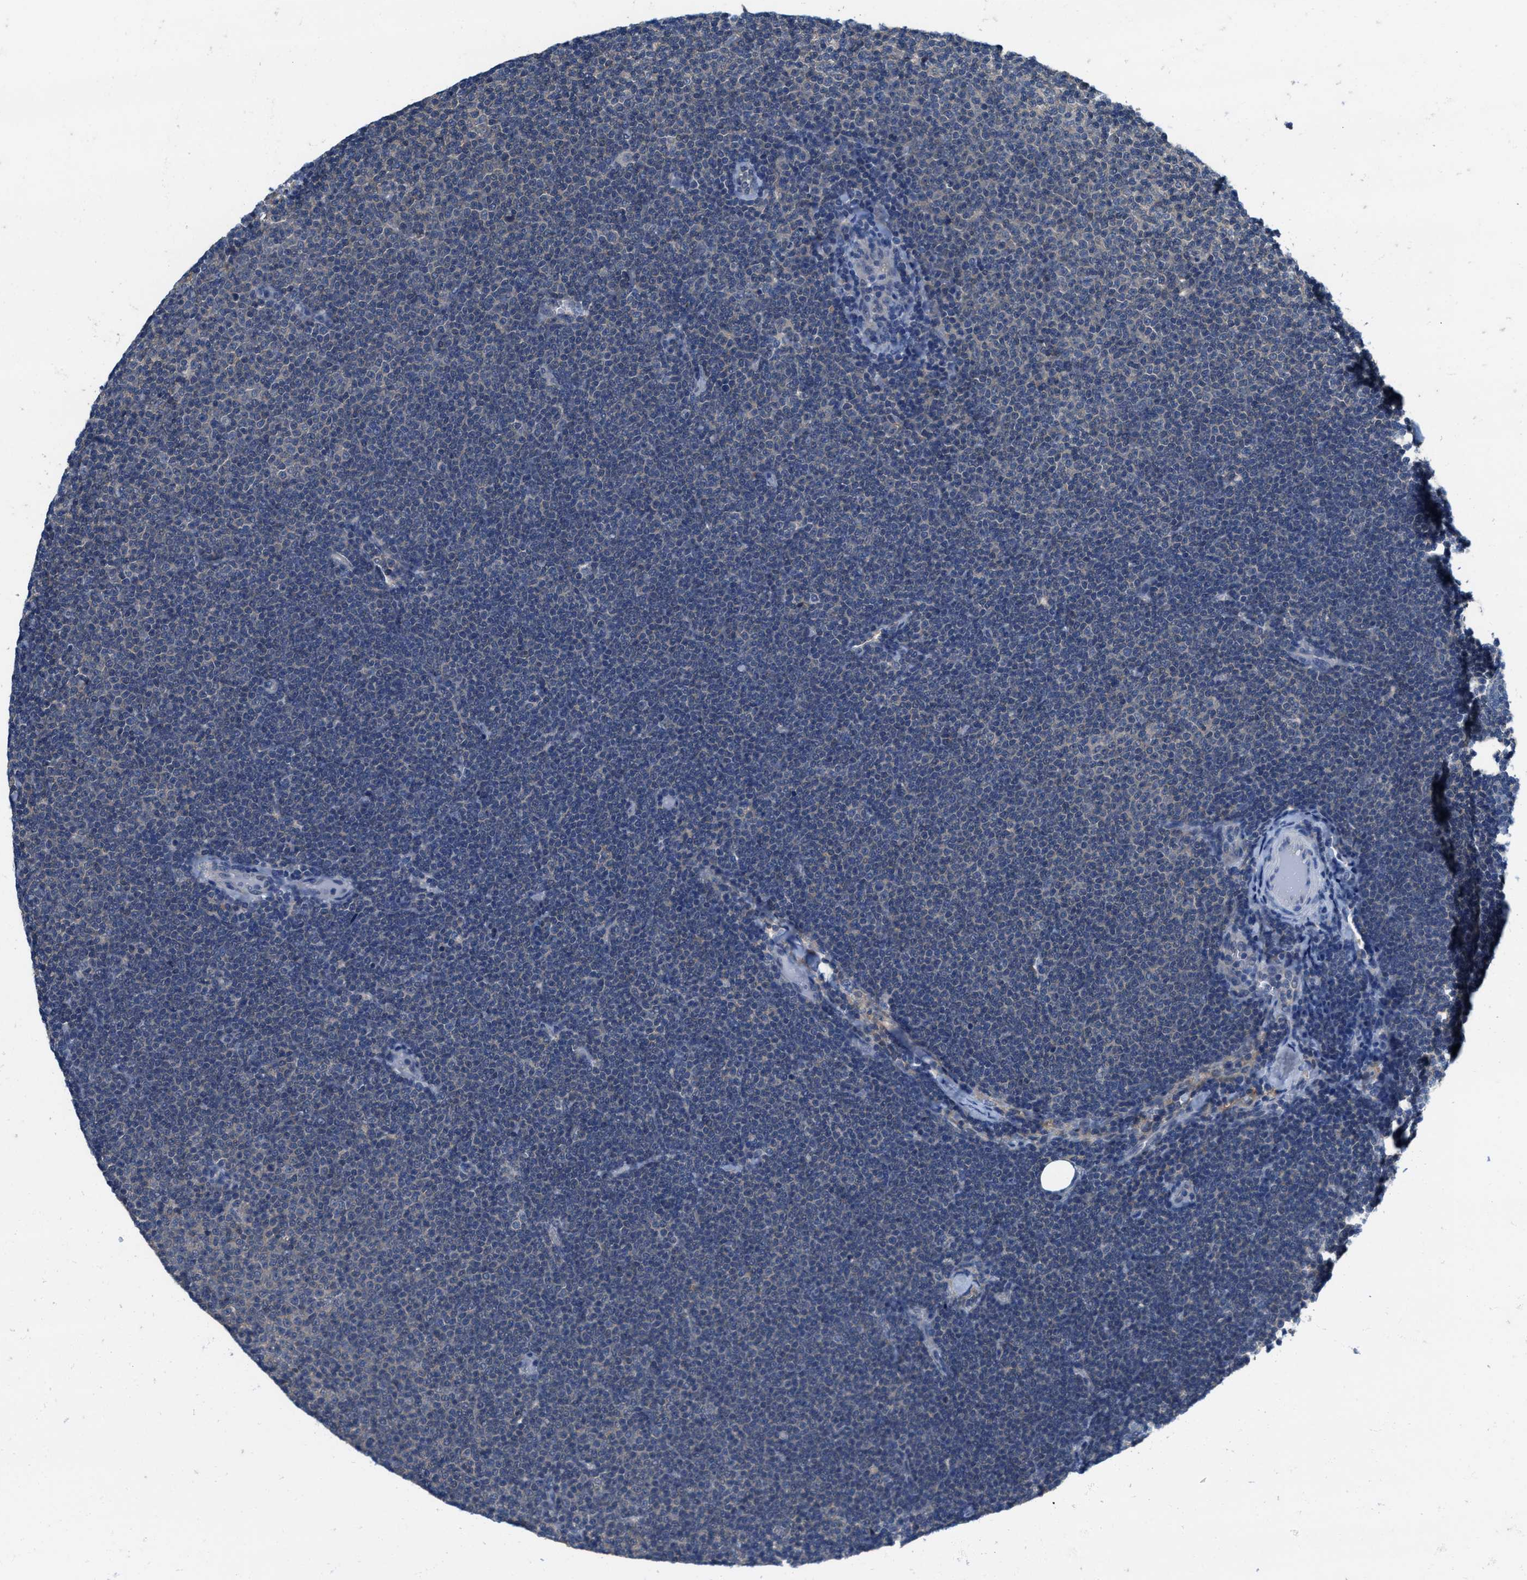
{"staining": {"intensity": "negative", "quantity": "none", "location": "none"}, "tissue": "lymphoma", "cell_type": "Tumor cells", "image_type": "cancer", "snomed": [{"axis": "morphology", "description": "Malignant lymphoma, non-Hodgkin's type, Low grade"}, {"axis": "topography", "description": "Lymph node"}], "caption": "A micrograph of low-grade malignant lymphoma, non-Hodgkin's type stained for a protein demonstrates no brown staining in tumor cells.", "gene": "NUDT5", "patient": {"sex": "female", "age": 53}}